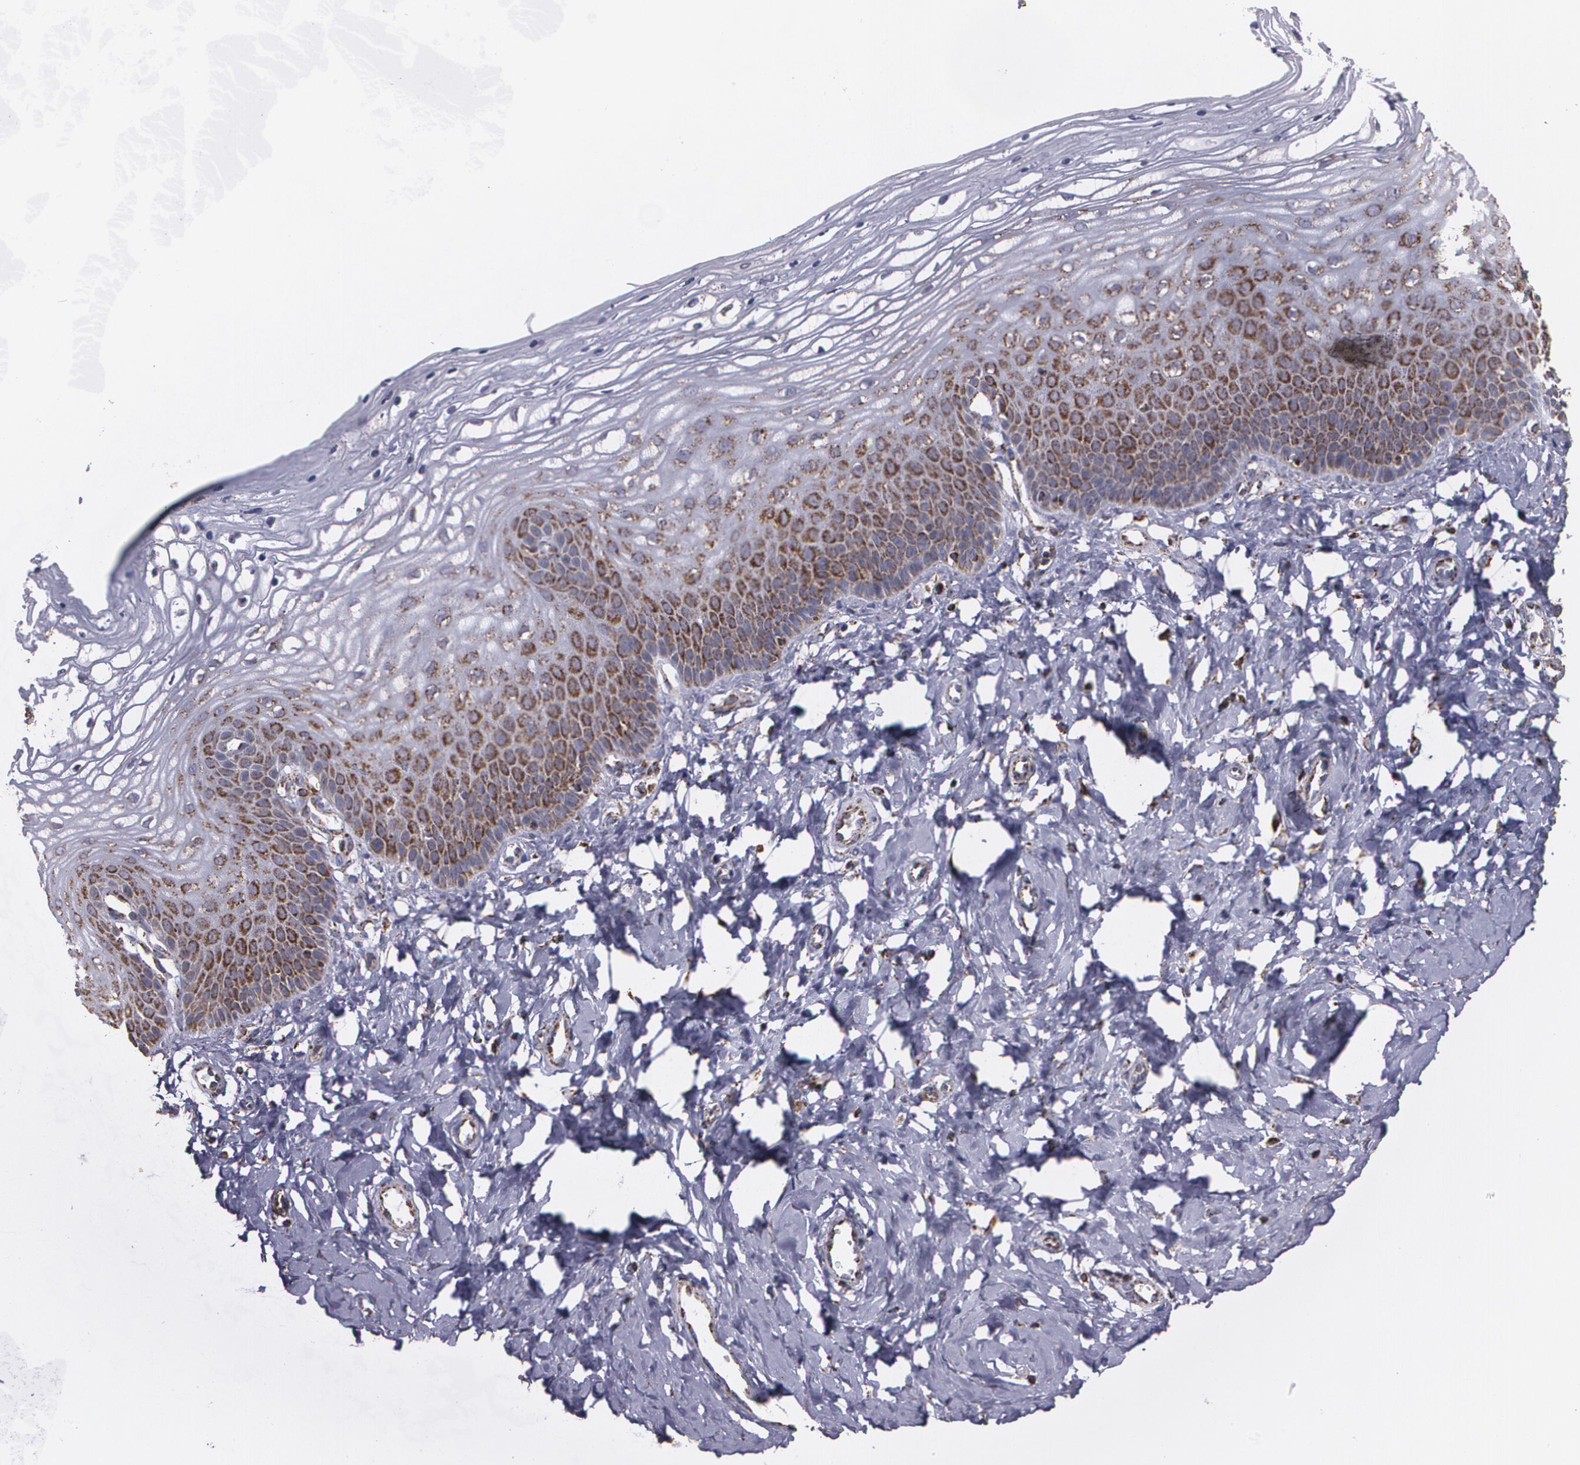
{"staining": {"intensity": "moderate", "quantity": "25%-75%", "location": "cytoplasmic/membranous"}, "tissue": "vagina", "cell_type": "Squamous epithelial cells", "image_type": "normal", "snomed": [{"axis": "morphology", "description": "Normal tissue, NOS"}, {"axis": "topography", "description": "Vagina"}], "caption": "This image demonstrates immunohistochemistry (IHC) staining of unremarkable vagina, with medium moderate cytoplasmic/membranous positivity in approximately 25%-75% of squamous epithelial cells.", "gene": "HSPD1", "patient": {"sex": "female", "age": 68}}